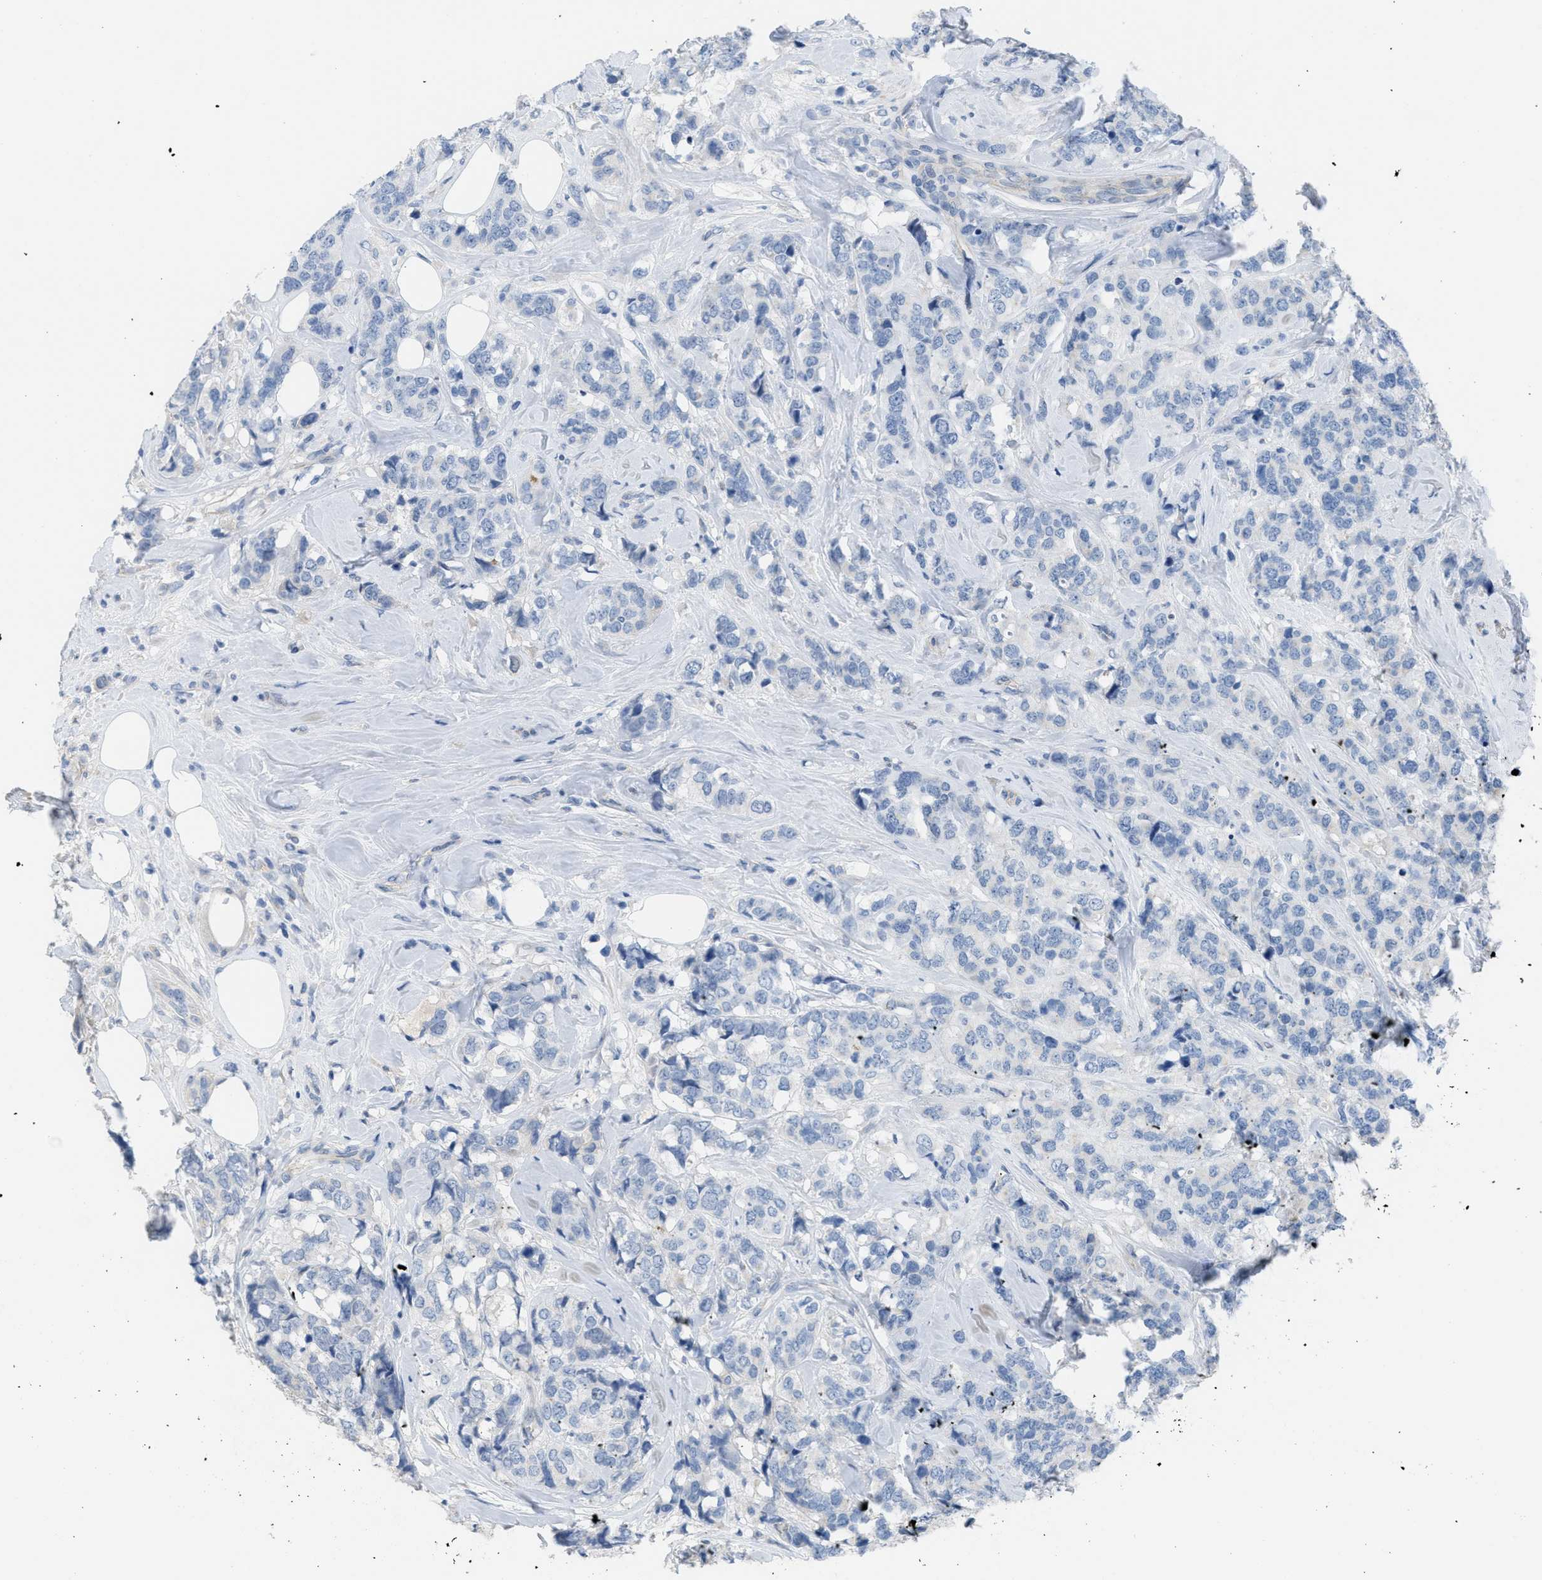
{"staining": {"intensity": "negative", "quantity": "none", "location": "none"}, "tissue": "breast cancer", "cell_type": "Tumor cells", "image_type": "cancer", "snomed": [{"axis": "morphology", "description": "Lobular carcinoma"}, {"axis": "topography", "description": "Breast"}], "caption": "High power microscopy image of an immunohistochemistry micrograph of breast cancer (lobular carcinoma), revealing no significant expression in tumor cells.", "gene": "CRB3", "patient": {"sex": "female", "age": 59}}